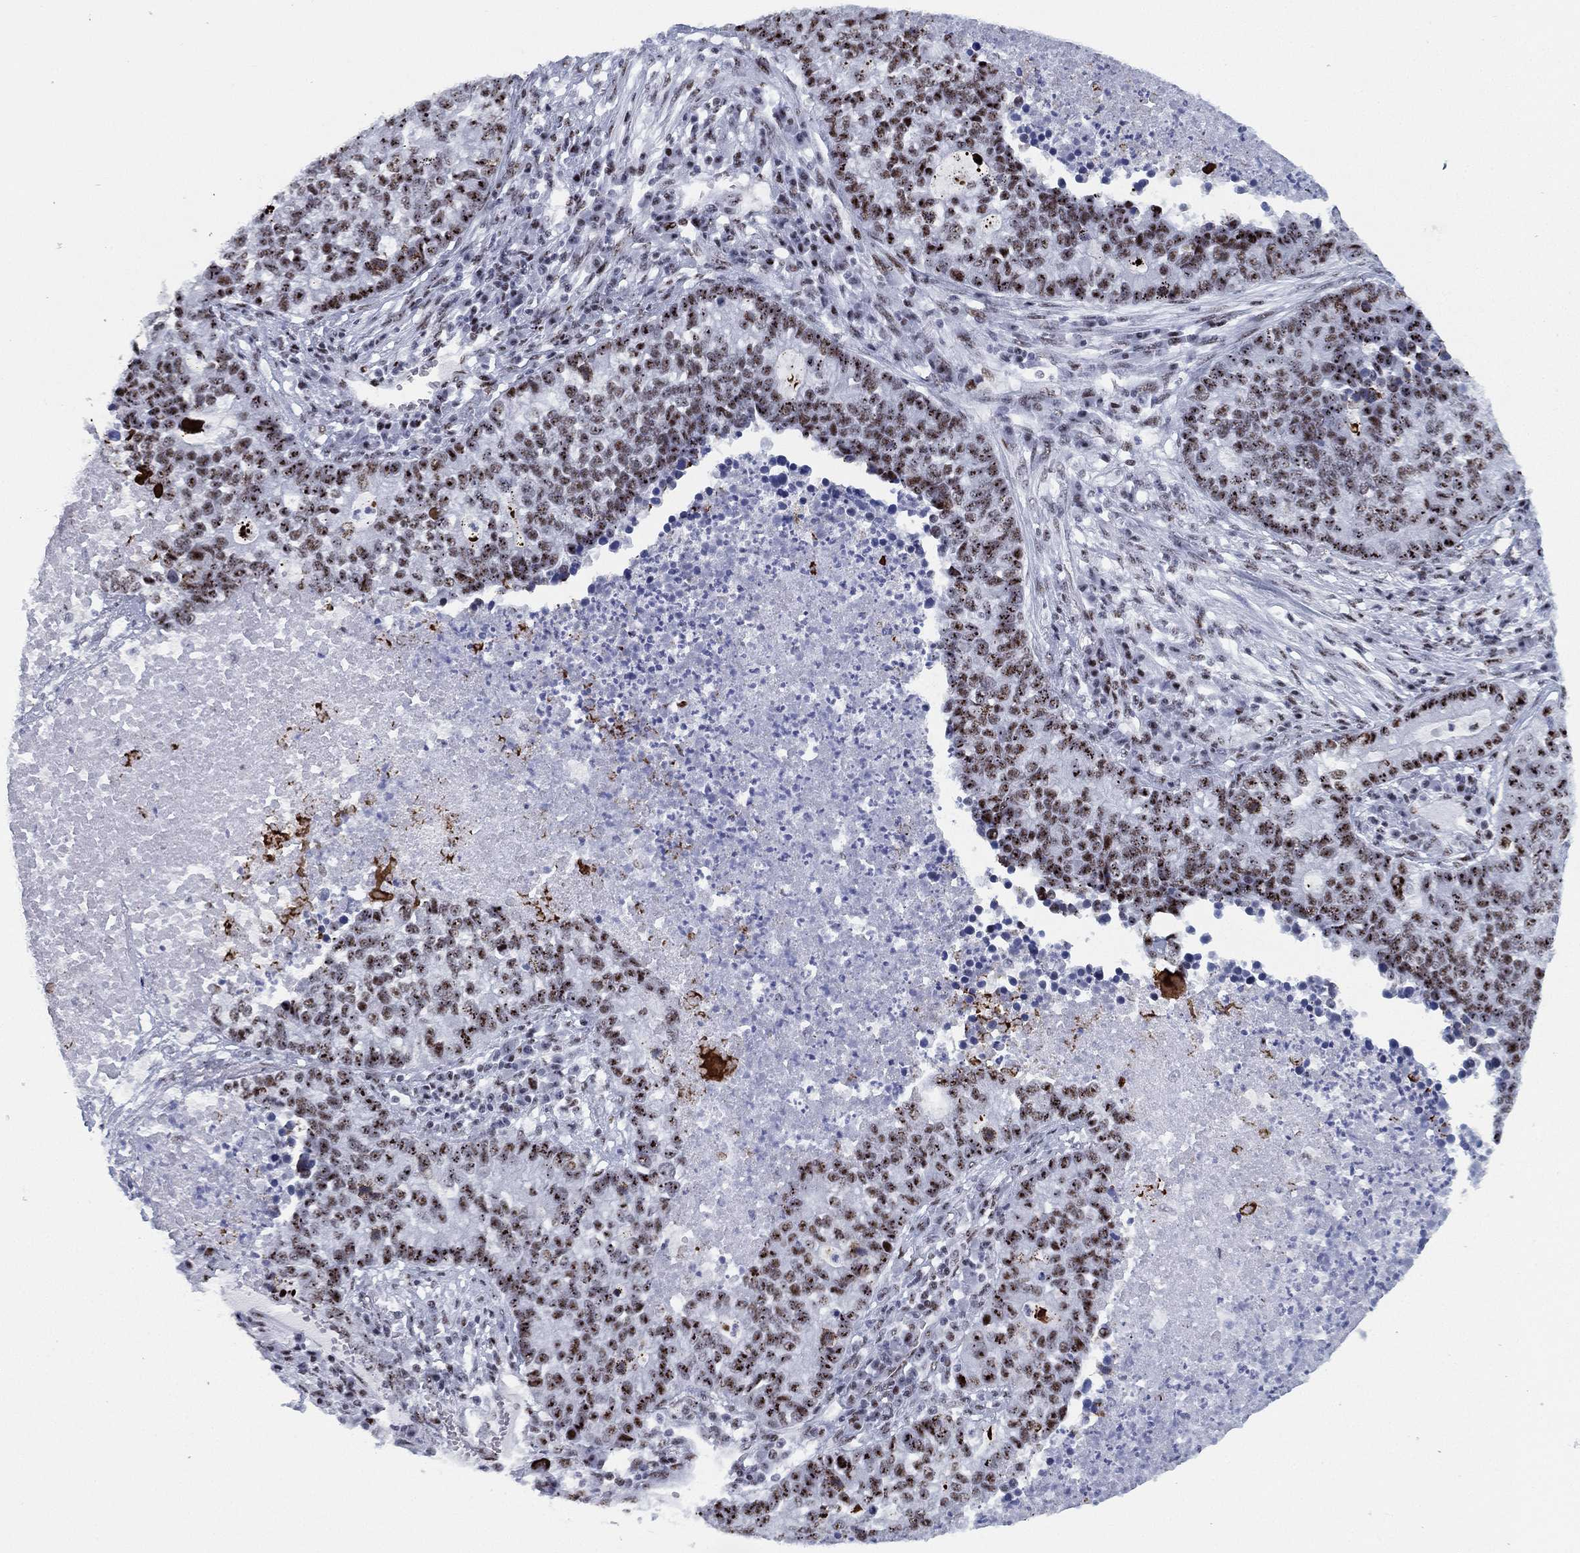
{"staining": {"intensity": "moderate", "quantity": ">75%", "location": "nuclear"}, "tissue": "lung cancer", "cell_type": "Tumor cells", "image_type": "cancer", "snomed": [{"axis": "morphology", "description": "Adenocarcinoma, NOS"}, {"axis": "topography", "description": "Lung"}], "caption": "Protein expression analysis of human lung adenocarcinoma reveals moderate nuclear expression in approximately >75% of tumor cells.", "gene": "CYB561D2", "patient": {"sex": "male", "age": 57}}